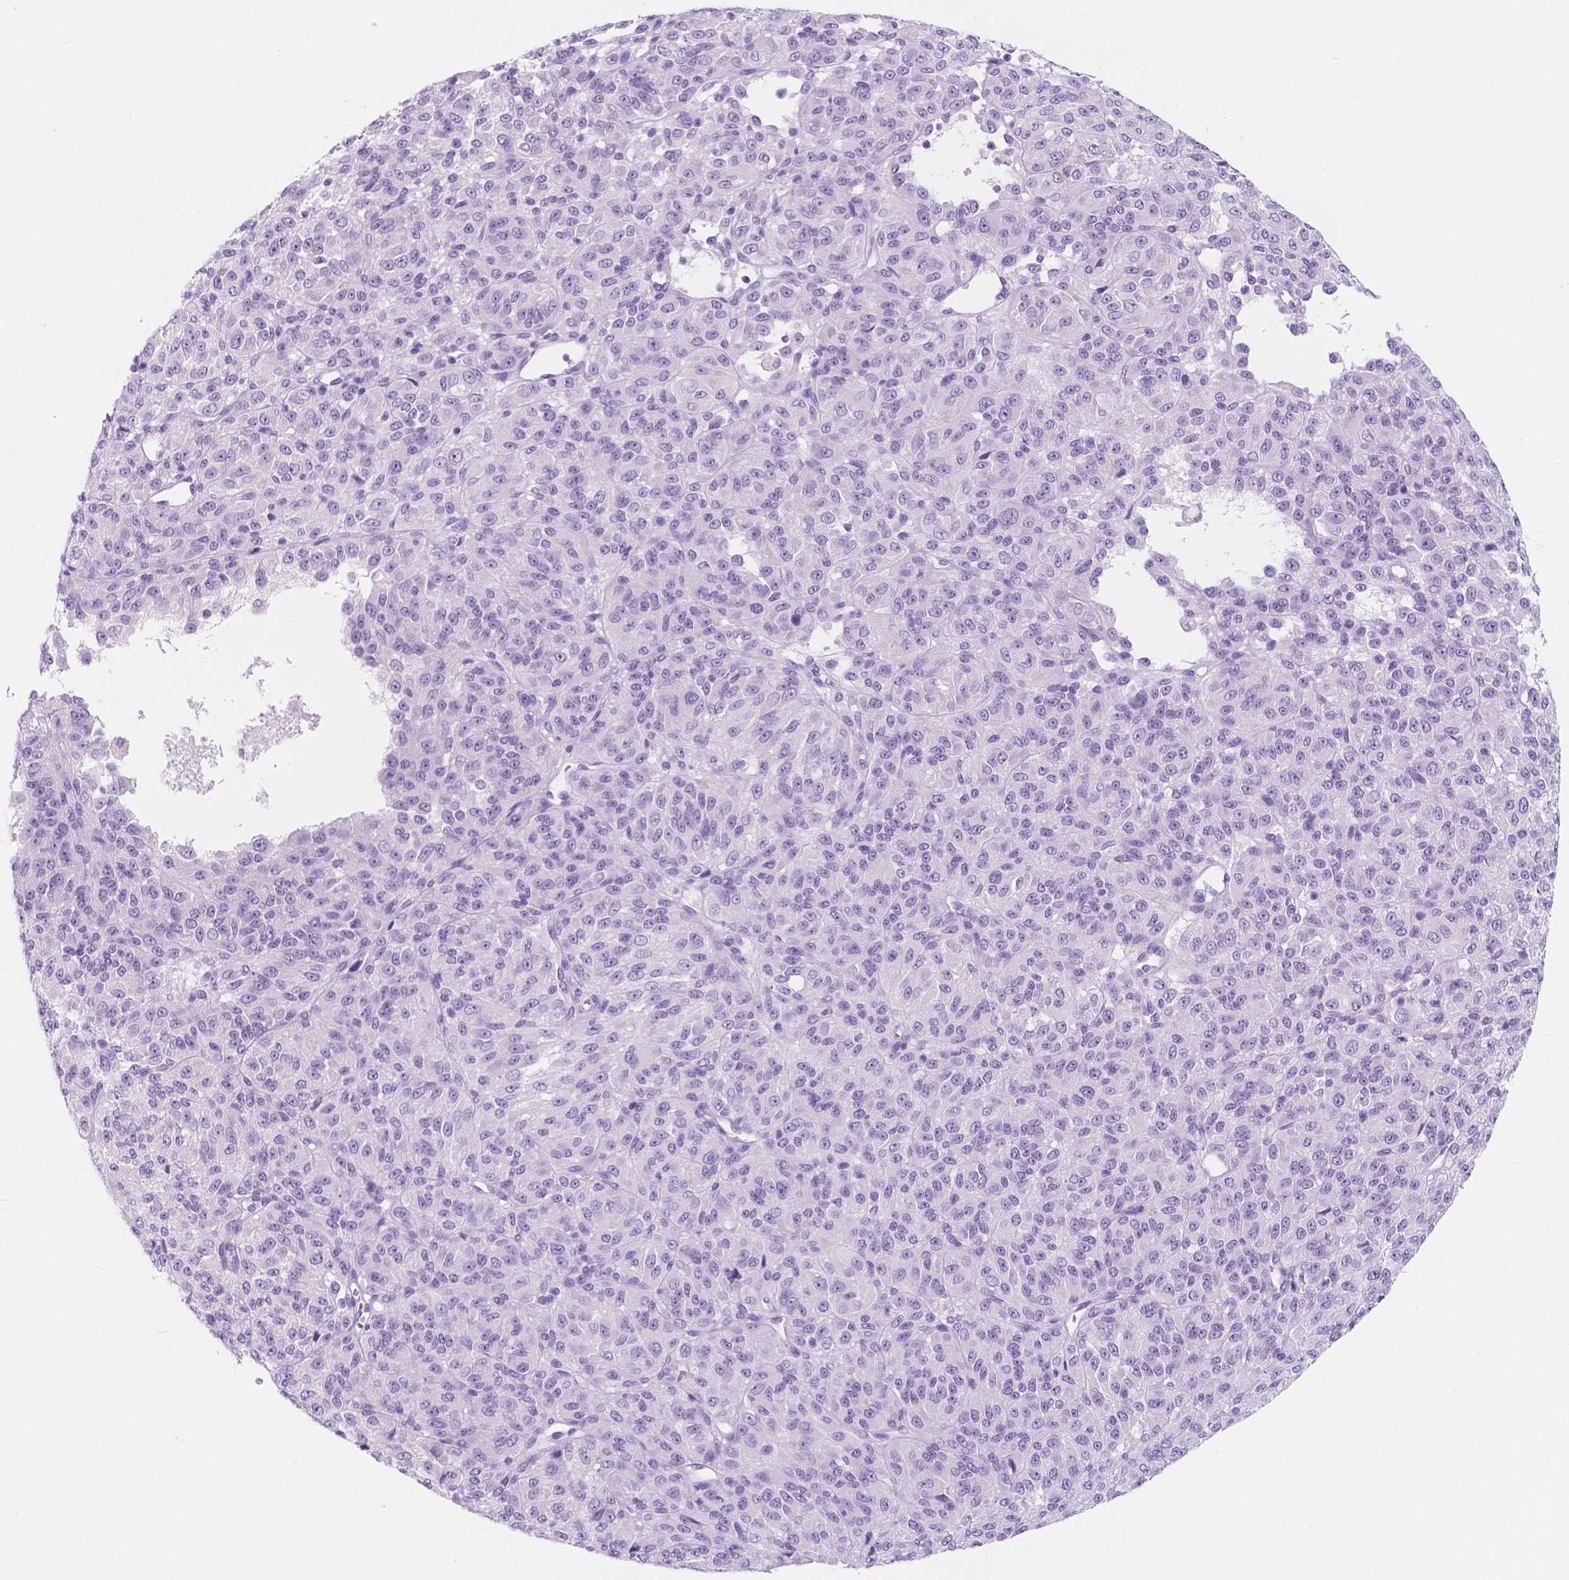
{"staining": {"intensity": "negative", "quantity": "none", "location": "none"}, "tissue": "melanoma", "cell_type": "Tumor cells", "image_type": "cancer", "snomed": [{"axis": "morphology", "description": "Malignant melanoma, Metastatic site"}, {"axis": "topography", "description": "Brain"}], "caption": "Human malignant melanoma (metastatic site) stained for a protein using IHC displays no positivity in tumor cells.", "gene": "CUZD1", "patient": {"sex": "female", "age": 56}}